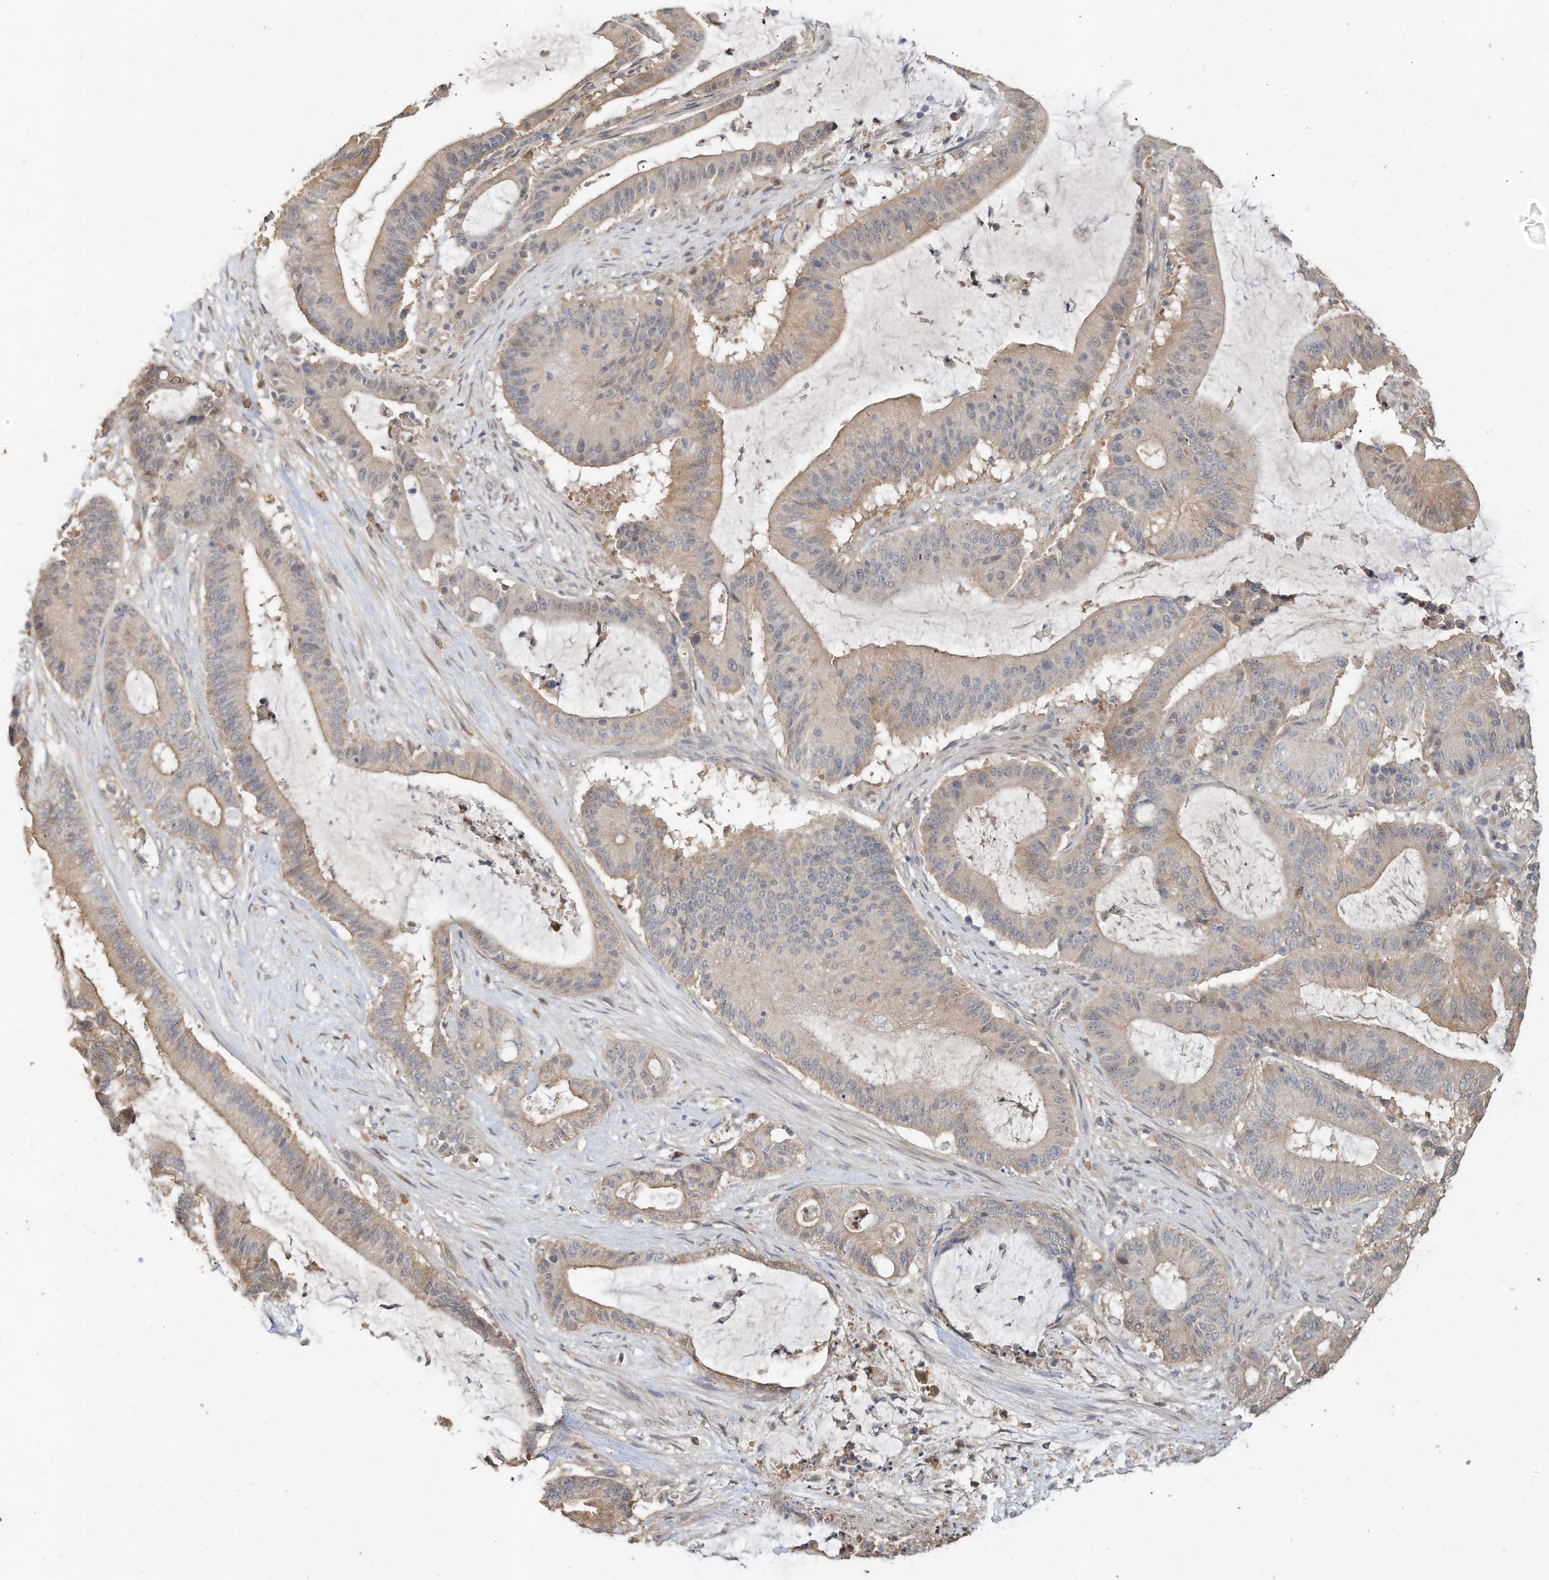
{"staining": {"intensity": "weak", "quantity": "25%-75%", "location": "cytoplasmic/membranous"}, "tissue": "liver cancer", "cell_type": "Tumor cells", "image_type": "cancer", "snomed": [{"axis": "morphology", "description": "Normal tissue, NOS"}, {"axis": "morphology", "description": "Cholangiocarcinoma"}, {"axis": "topography", "description": "Liver"}, {"axis": "topography", "description": "Peripheral nerve tissue"}], "caption": "Protein expression analysis of liver cancer displays weak cytoplasmic/membranous expression in about 25%-75% of tumor cells.", "gene": "OFD1", "patient": {"sex": "female", "age": 73}}